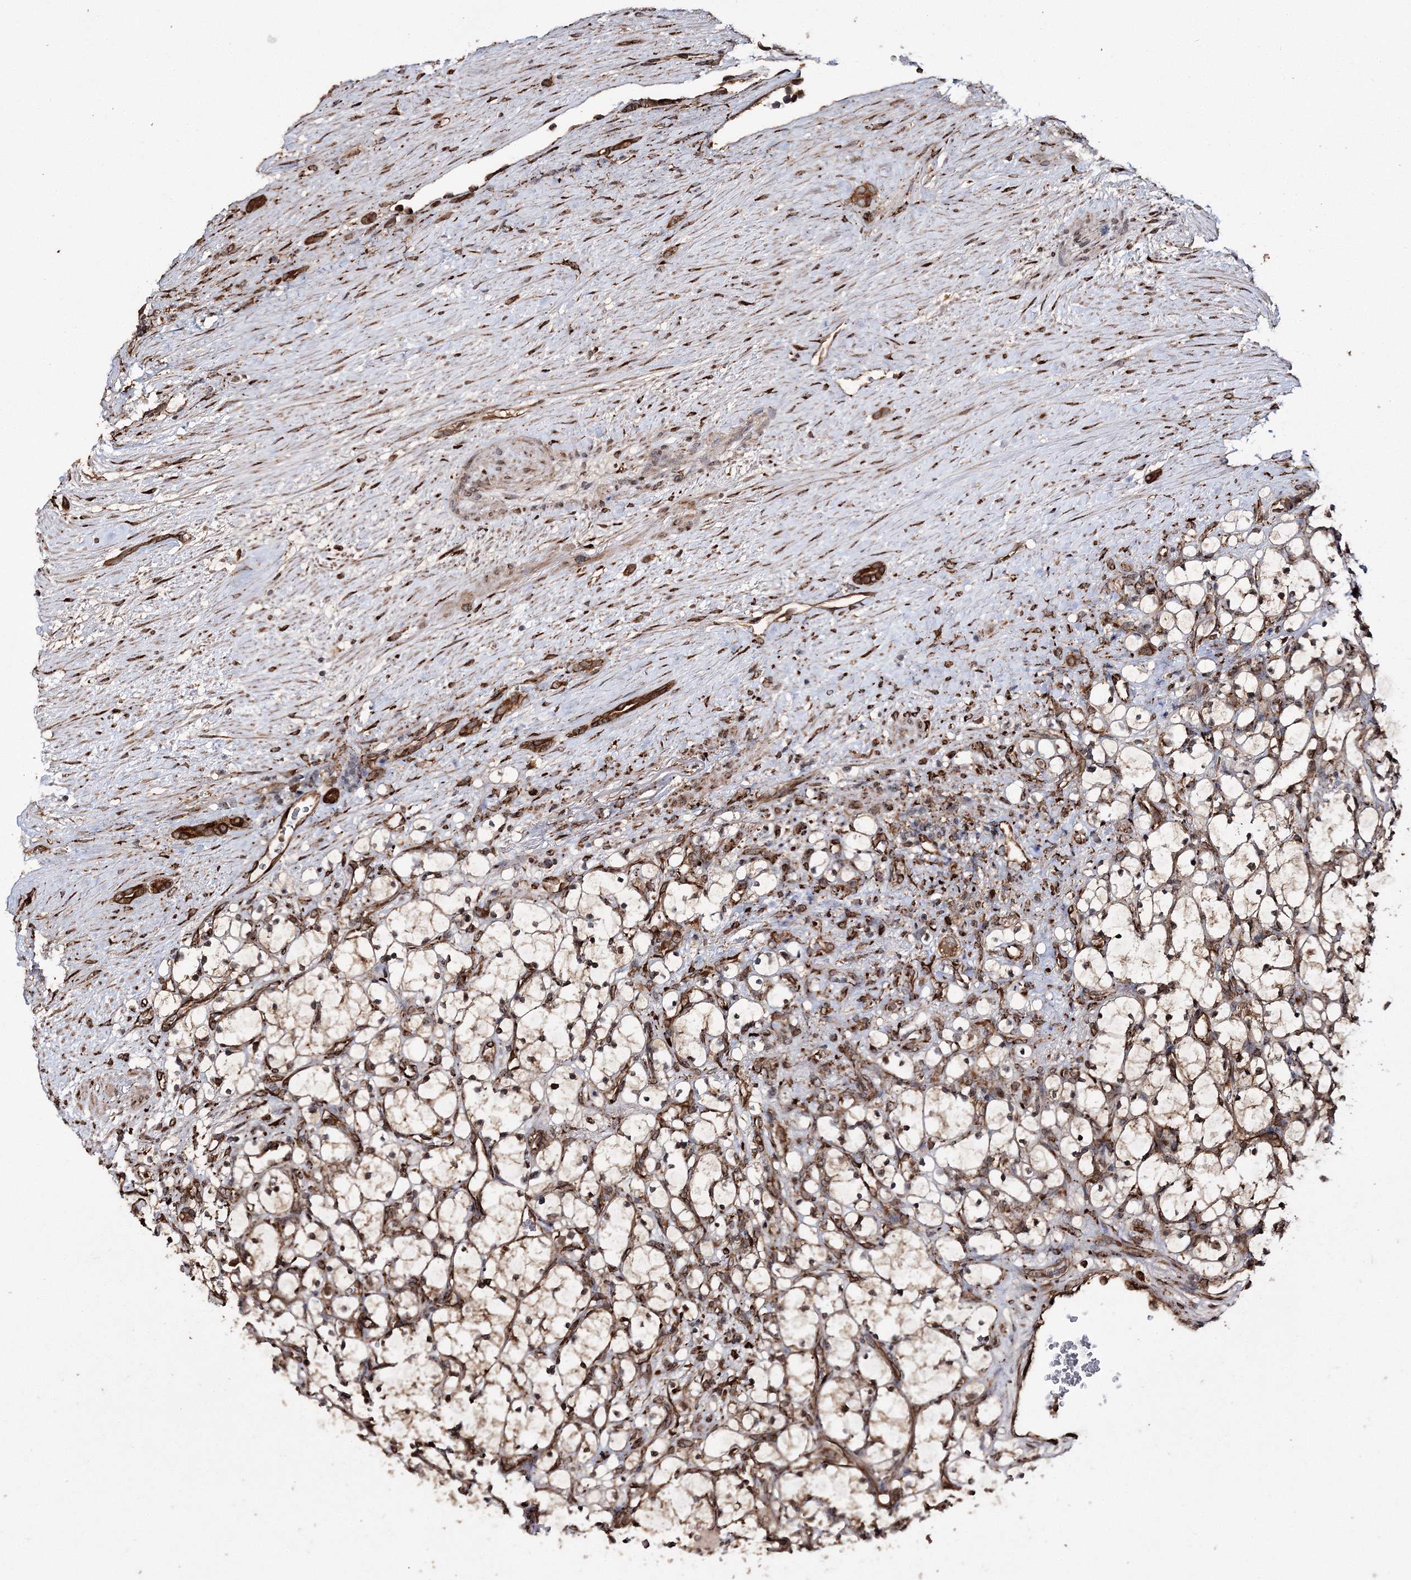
{"staining": {"intensity": "moderate", "quantity": ">75%", "location": "cytoplasmic/membranous"}, "tissue": "renal cancer", "cell_type": "Tumor cells", "image_type": "cancer", "snomed": [{"axis": "morphology", "description": "Adenocarcinoma, NOS"}, {"axis": "topography", "description": "Kidney"}], "caption": "Adenocarcinoma (renal) stained with DAB IHC shows medium levels of moderate cytoplasmic/membranous expression in about >75% of tumor cells.", "gene": "SCRN3", "patient": {"sex": "female", "age": 69}}